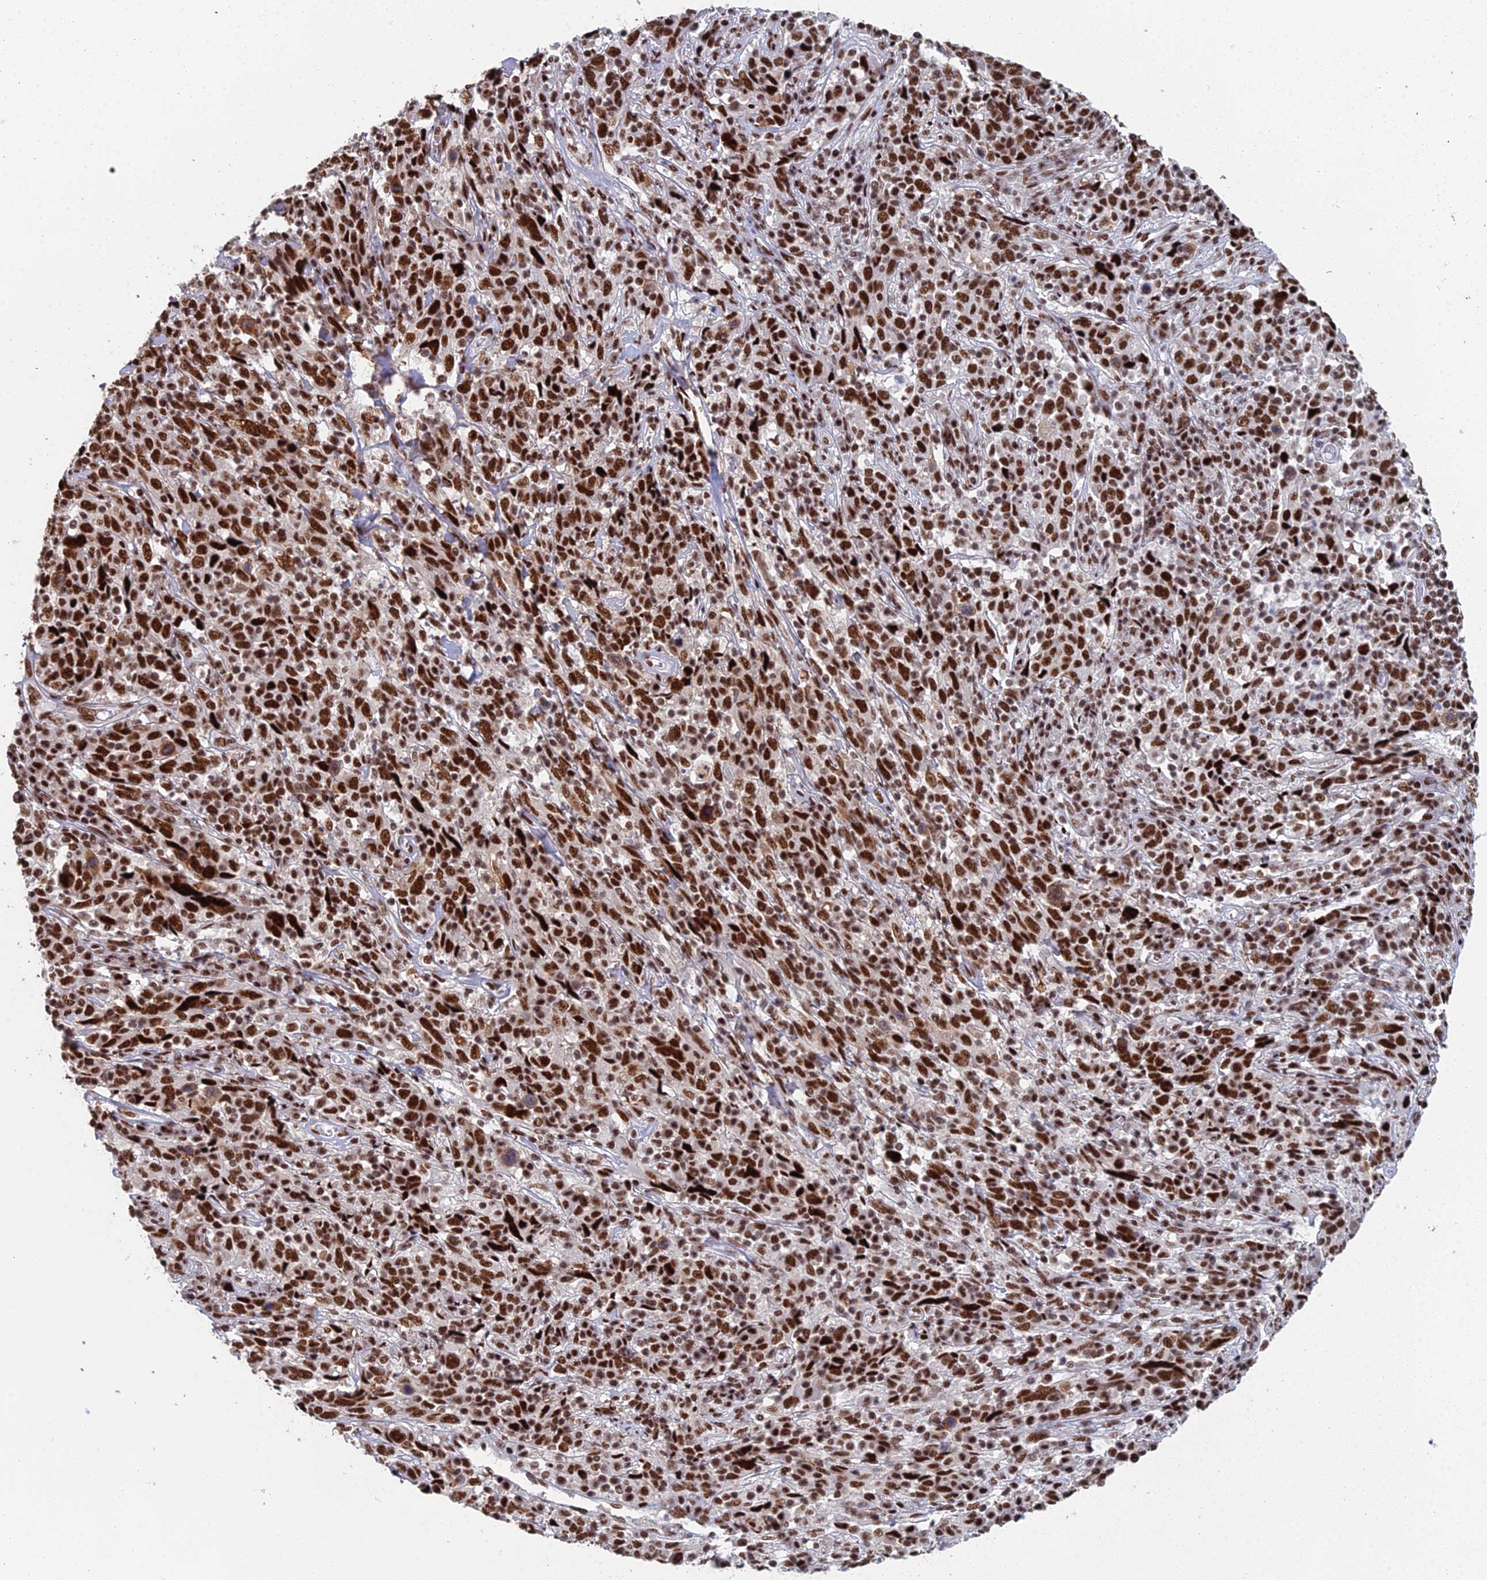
{"staining": {"intensity": "strong", "quantity": ">75%", "location": "nuclear"}, "tissue": "cervical cancer", "cell_type": "Tumor cells", "image_type": "cancer", "snomed": [{"axis": "morphology", "description": "Squamous cell carcinoma, NOS"}, {"axis": "topography", "description": "Cervix"}], "caption": "The histopathology image shows a brown stain indicating the presence of a protein in the nuclear of tumor cells in cervical cancer.", "gene": "SF3B3", "patient": {"sex": "female", "age": 46}}